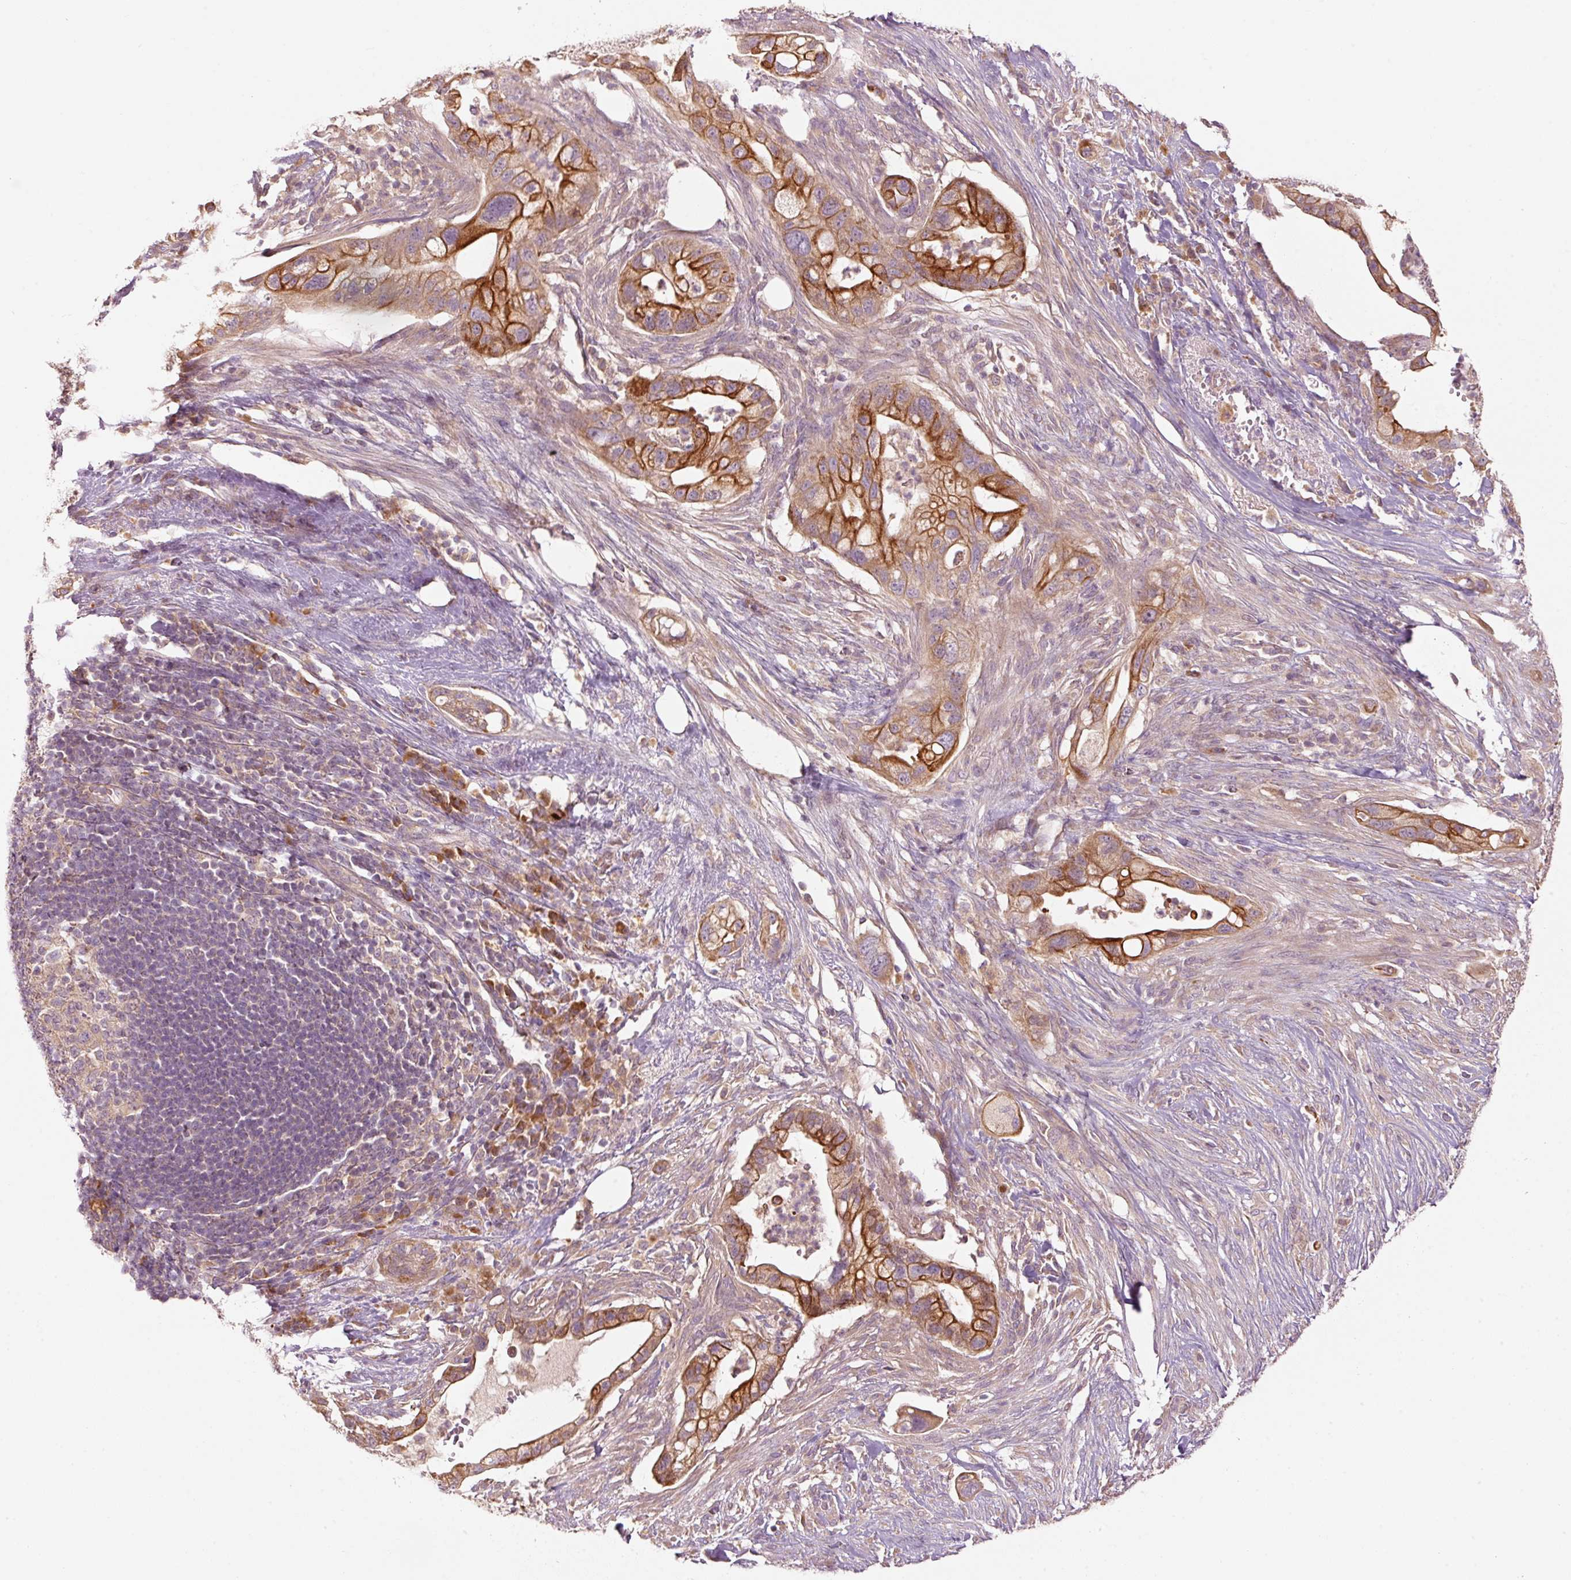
{"staining": {"intensity": "strong", "quantity": ">75%", "location": "cytoplasmic/membranous"}, "tissue": "pancreatic cancer", "cell_type": "Tumor cells", "image_type": "cancer", "snomed": [{"axis": "morphology", "description": "Adenocarcinoma, NOS"}, {"axis": "topography", "description": "Pancreas"}], "caption": "This is an image of immunohistochemistry (IHC) staining of pancreatic adenocarcinoma, which shows strong expression in the cytoplasmic/membranous of tumor cells.", "gene": "MAP10", "patient": {"sex": "male", "age": 44}}